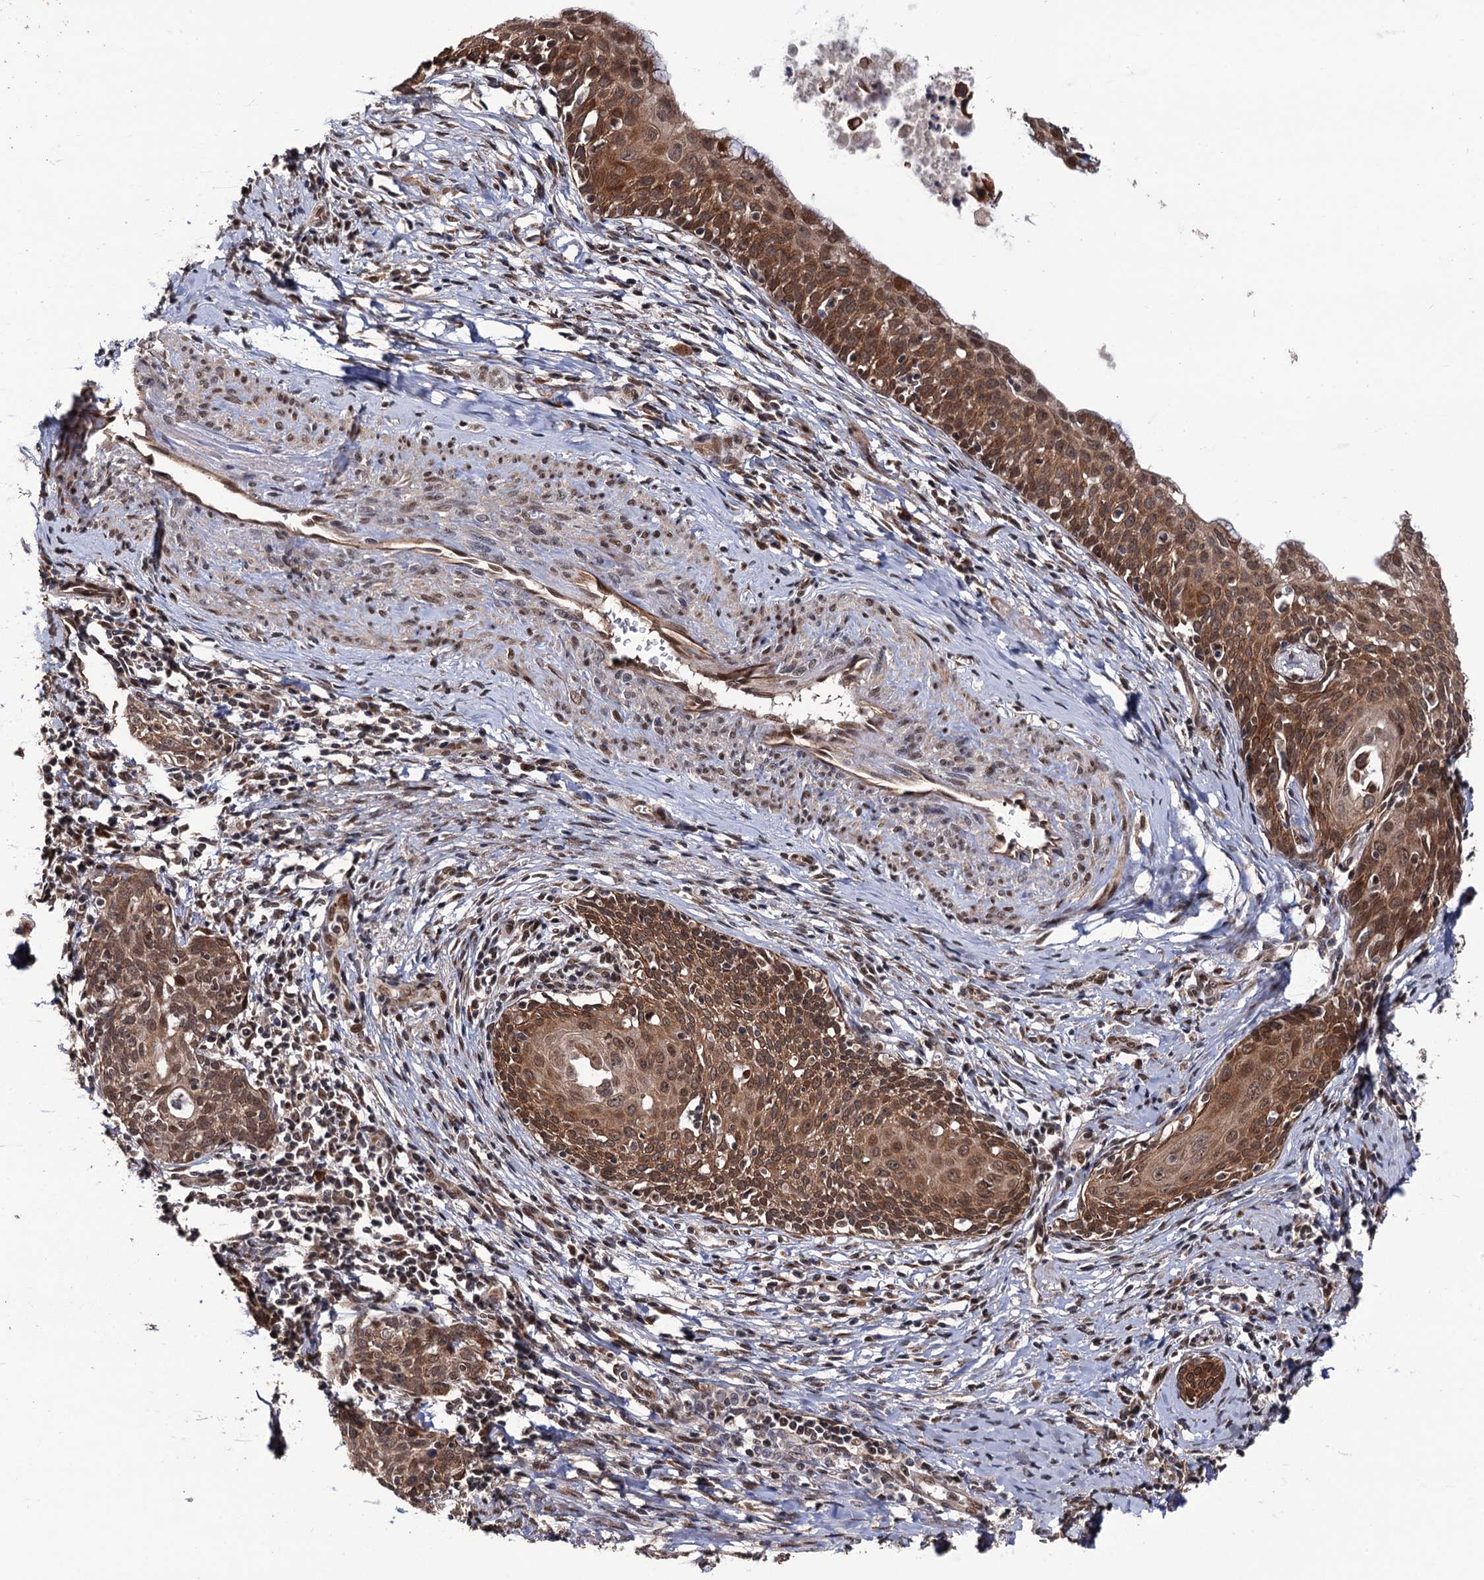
{"staining": {"intensity": "moderate", "quantity": ">75%", "location": "cytoplasmic/membranous,nuclear"}, "tissue": "cervical cancer", "cell_type": "Tumor cells", "image_type": "cancer", "snomed": [{"axis": "morphology", "description": "Squamous cell carcinoma, NOS"}, {"axis": "topography", "description": "Cervix"}], "caption": "Immunohistochemical staining of human cervical squamous cell carcinoma exhibits medium levels of moderate cytoplasmic/membranous and nuclear protein positivity in approximately >75% of tumor cells.", "gene": "LRRC63", "patient": {"sex": "female", "age": 52}}